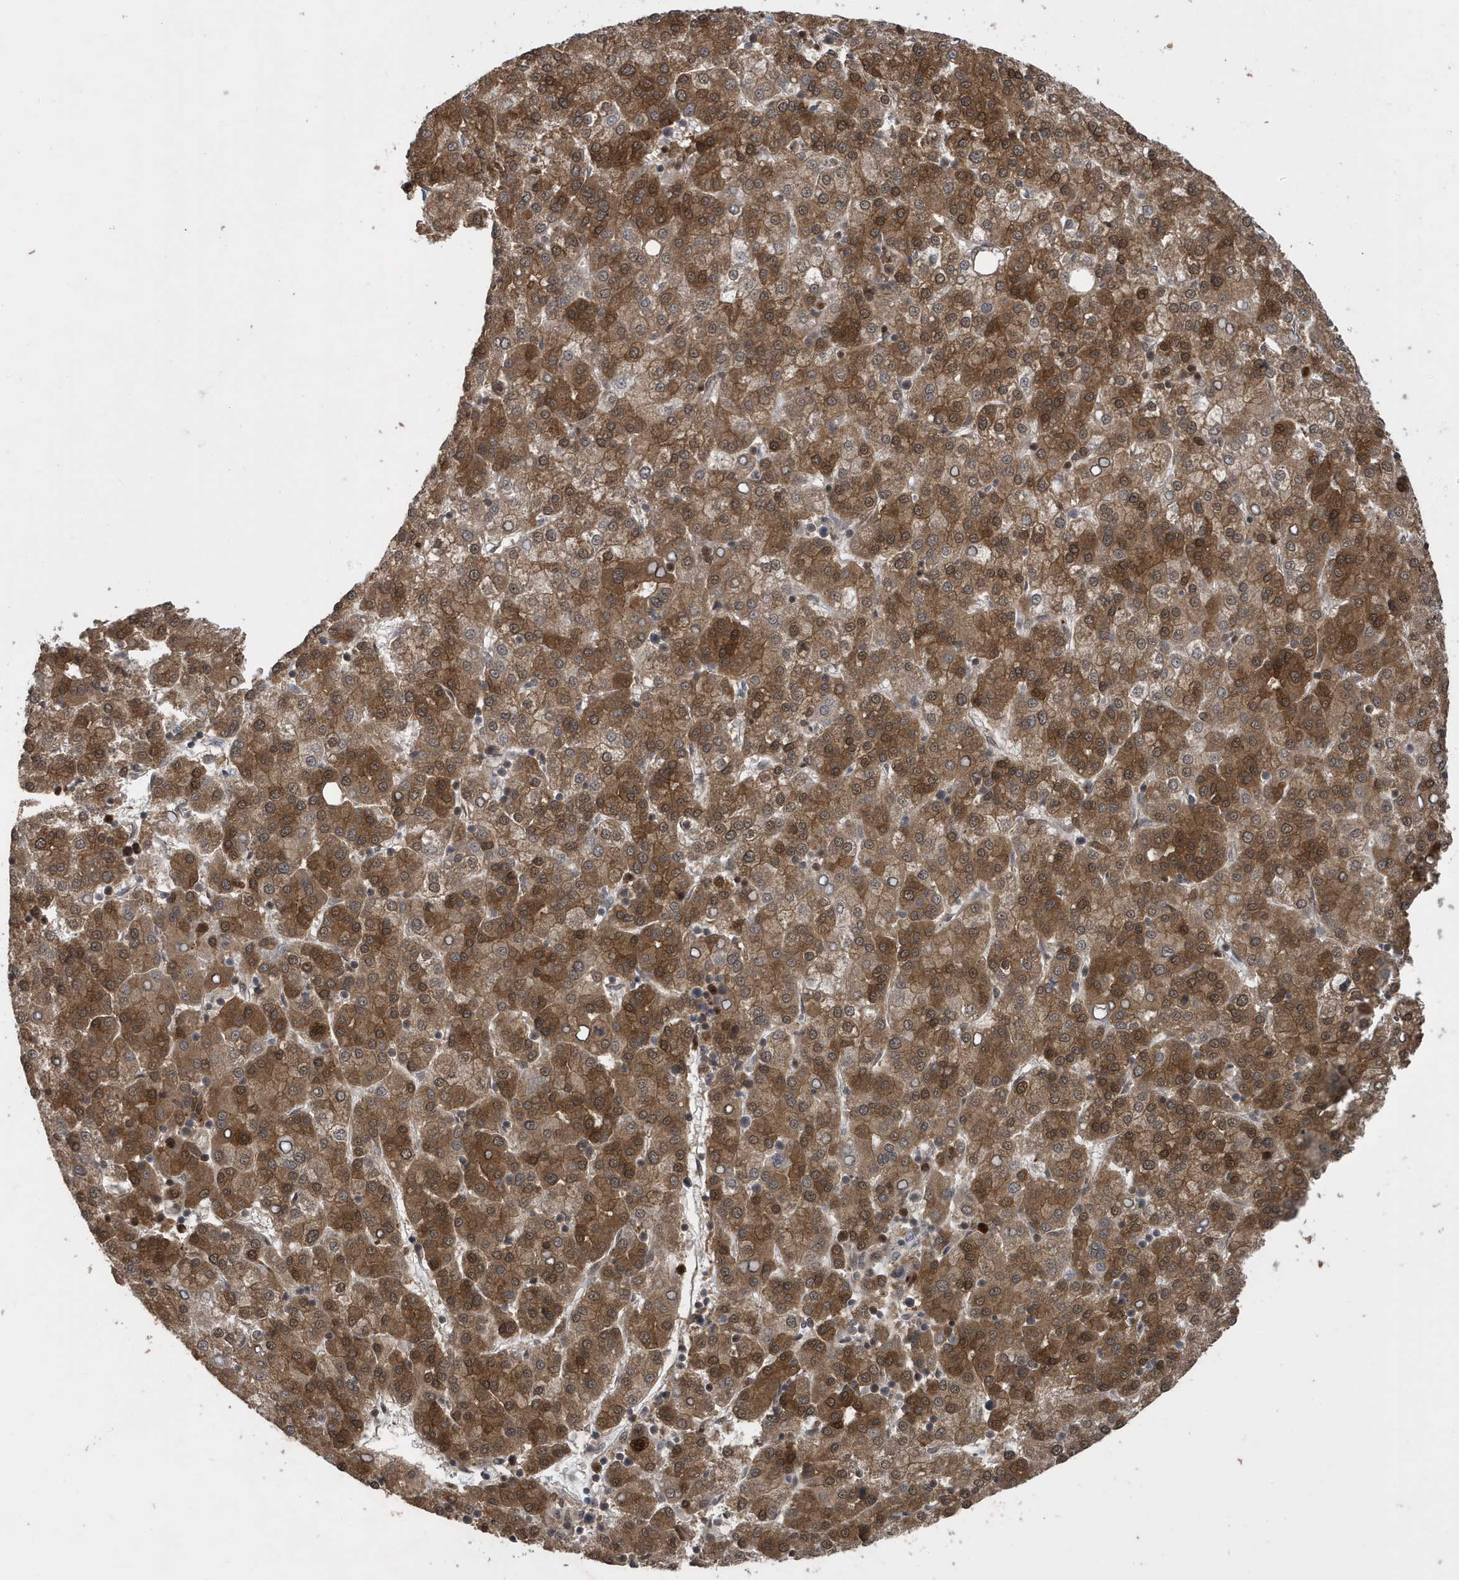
{"staining": {"intensity": "strong", "quantity": ">75%", "location": "cytoplasmic/membranous"}, "tissue": "liver cancer", "cell_type": "Tumor cells", "image_type": "cancer", "snomed": [{"axis": "morphology", "description": "Carcinoma, Hepatocellular, NOS"}, {"axis": "topography", "description": "Liver"}], "caption": "A micrograph of hepatocellular carcinoma (liver) stained for a protein demonstrates strong cytoplasmic/membranous brown staining in tumor cells.", "gene": "UBQLN1", "patient": {"sex": "female", "age": 58}}